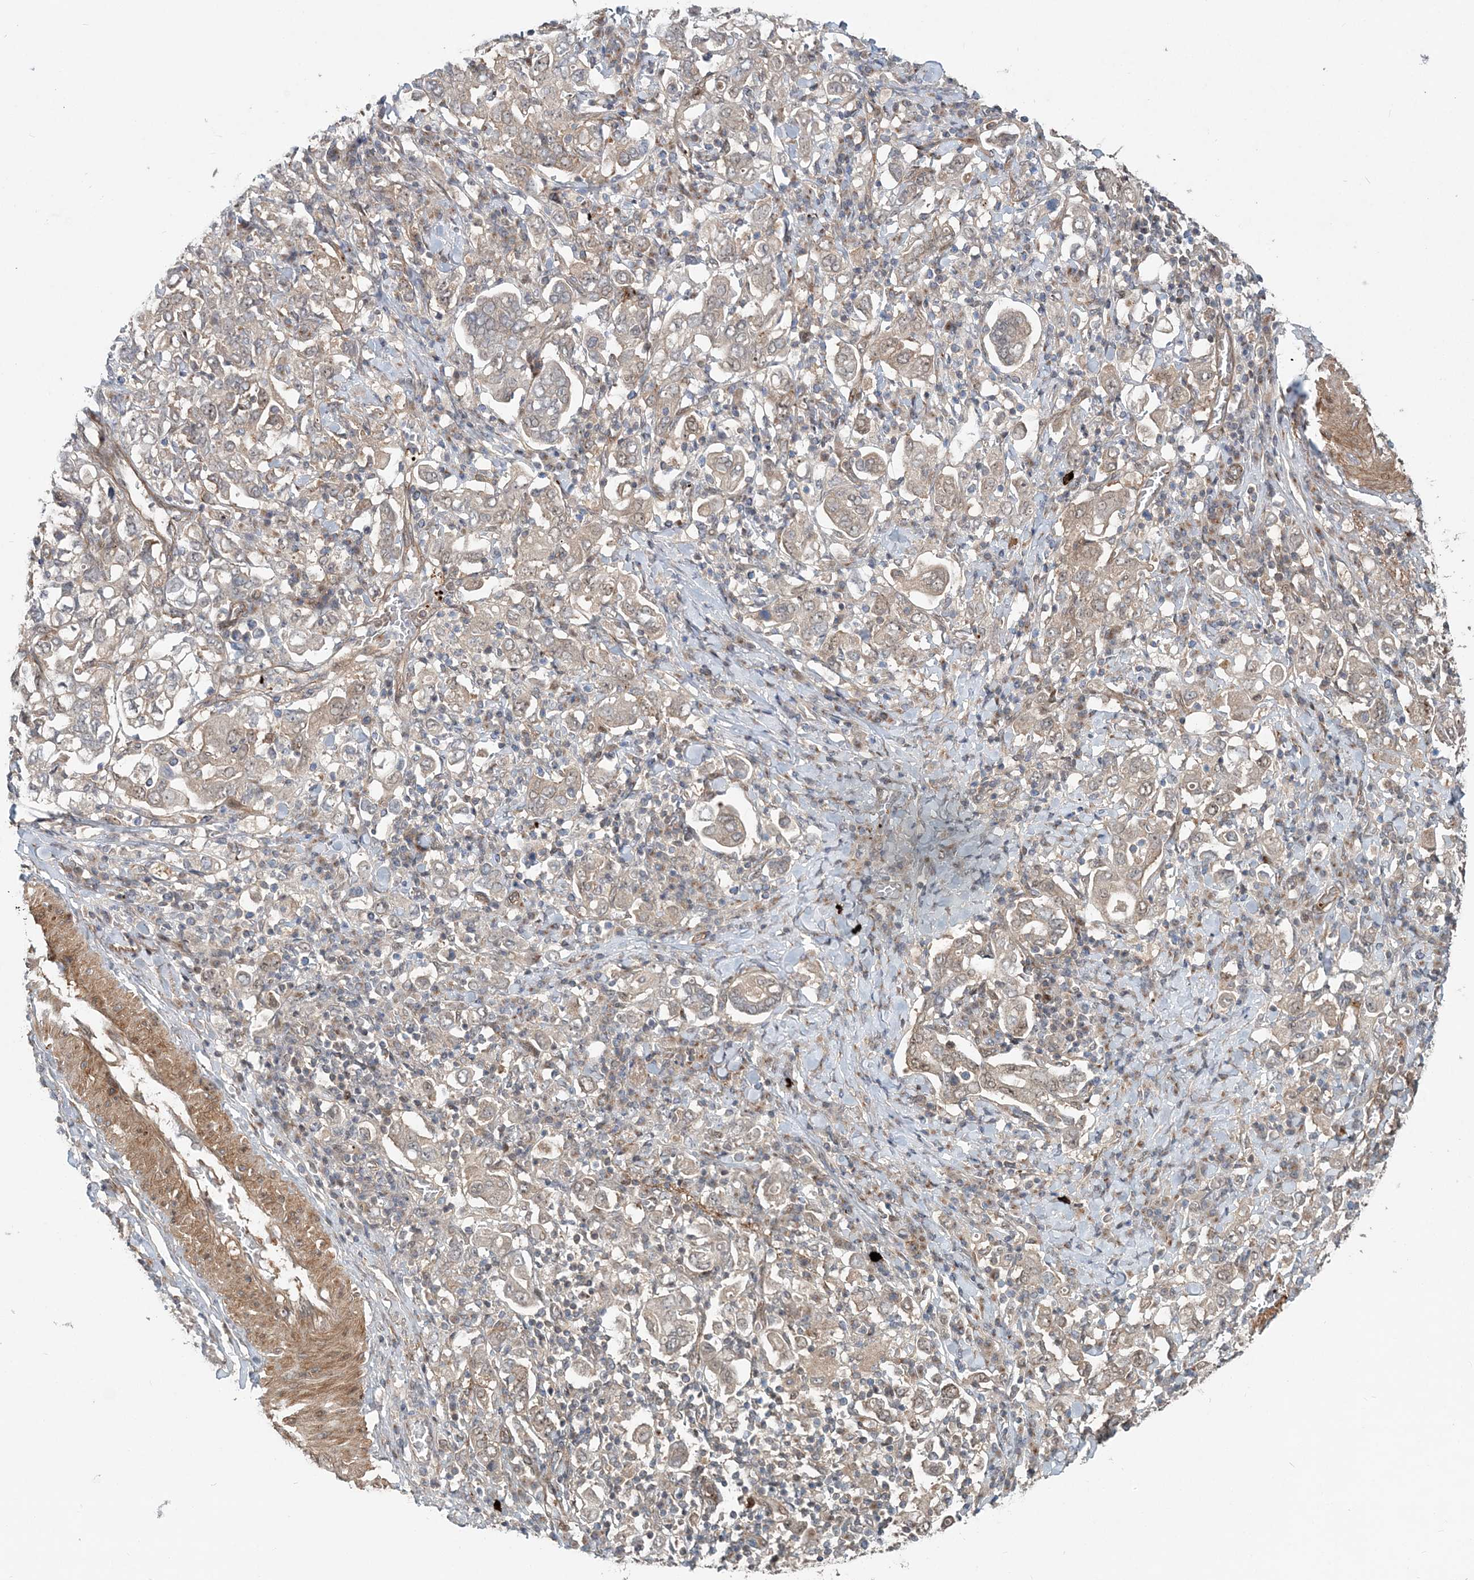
{"staining": {"intensity": "weak", "quantity": "25%-75%", "location": "cytoplasmic/membranous"}, "tissue": "stomach cancer", "cell_type": "Tumor cells", "image_type": "cancer", "snomed": [{"axis": "morphology", "description": "Adenocarcinoma, NOS"}, {"axis": "topography", "description": "Stomach, upper"}], "caption": "Tumor cells reveal low levels of weak cytoplasmic/membranous positivity in about 25%-75% of cells in adenocarcinoma (stomach).", "gene": "GEMIN5", "patient": {"sex": "male", "age": 62}}